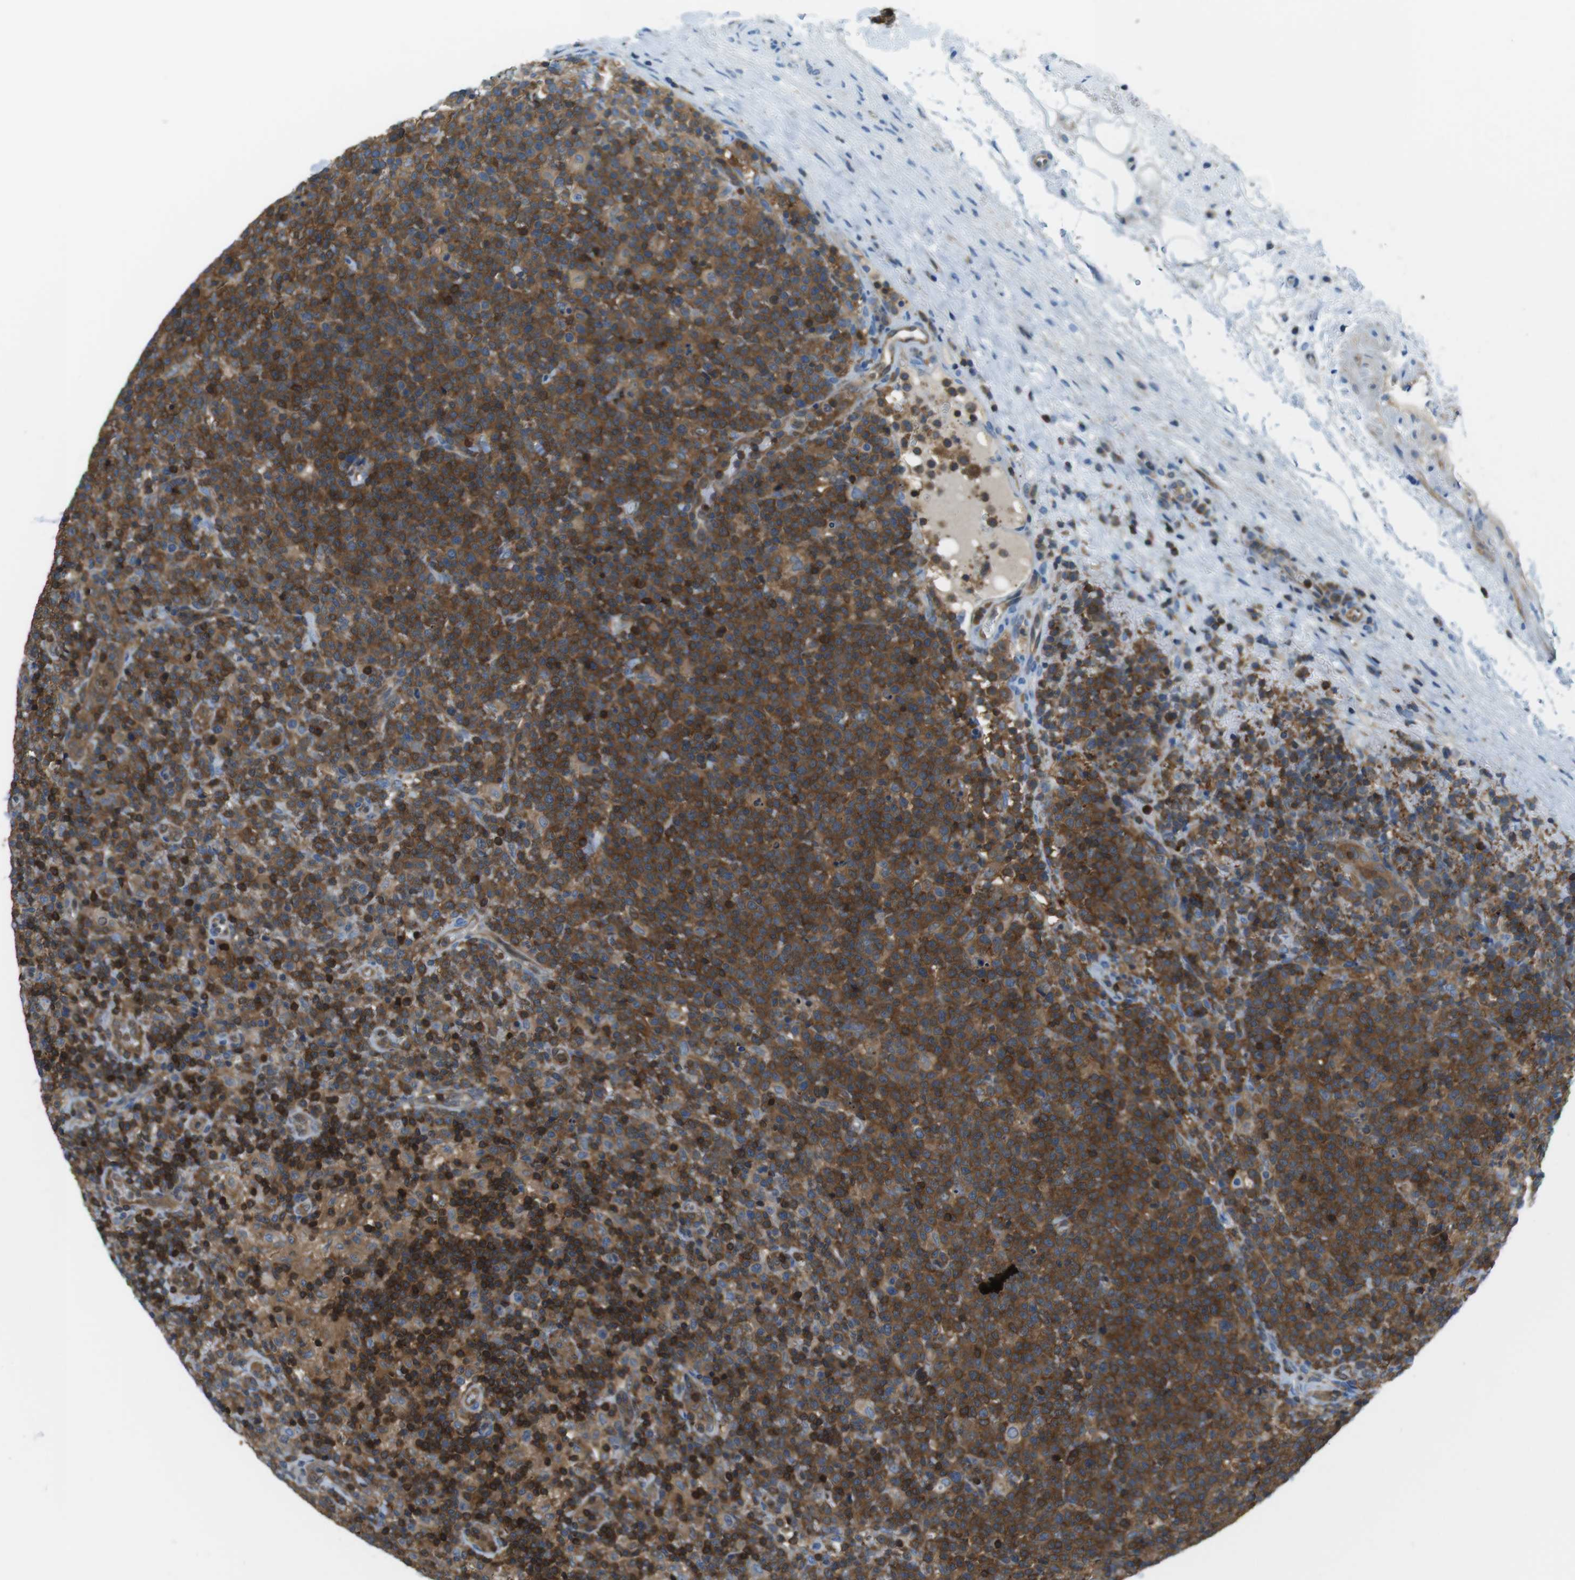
{"staining": {"intensity": "moderate", "quantity": ">75%", "location": "cytoplasmic/membranous"}, "tissue": "lymphoma", "cell_type": "Tumor cells", "image_type": "cancer", "snomed": [{"axis": "morphology", "description": "Malignant lymphoma, non-Hodgkin's type, High grade"}, {"axis": "topography", "description": "Lymph node"}], "caption": "IHC histopathology image of high-grade malignant lymphoma, non-Hodgkin's type stained for a protein (brown), which shows medium levels of moderate cytoplasmic/membranous positivity in approximately >75% of tumor cells.", "gene": "TES", "patient": {"sex": "male", "age": 61}}